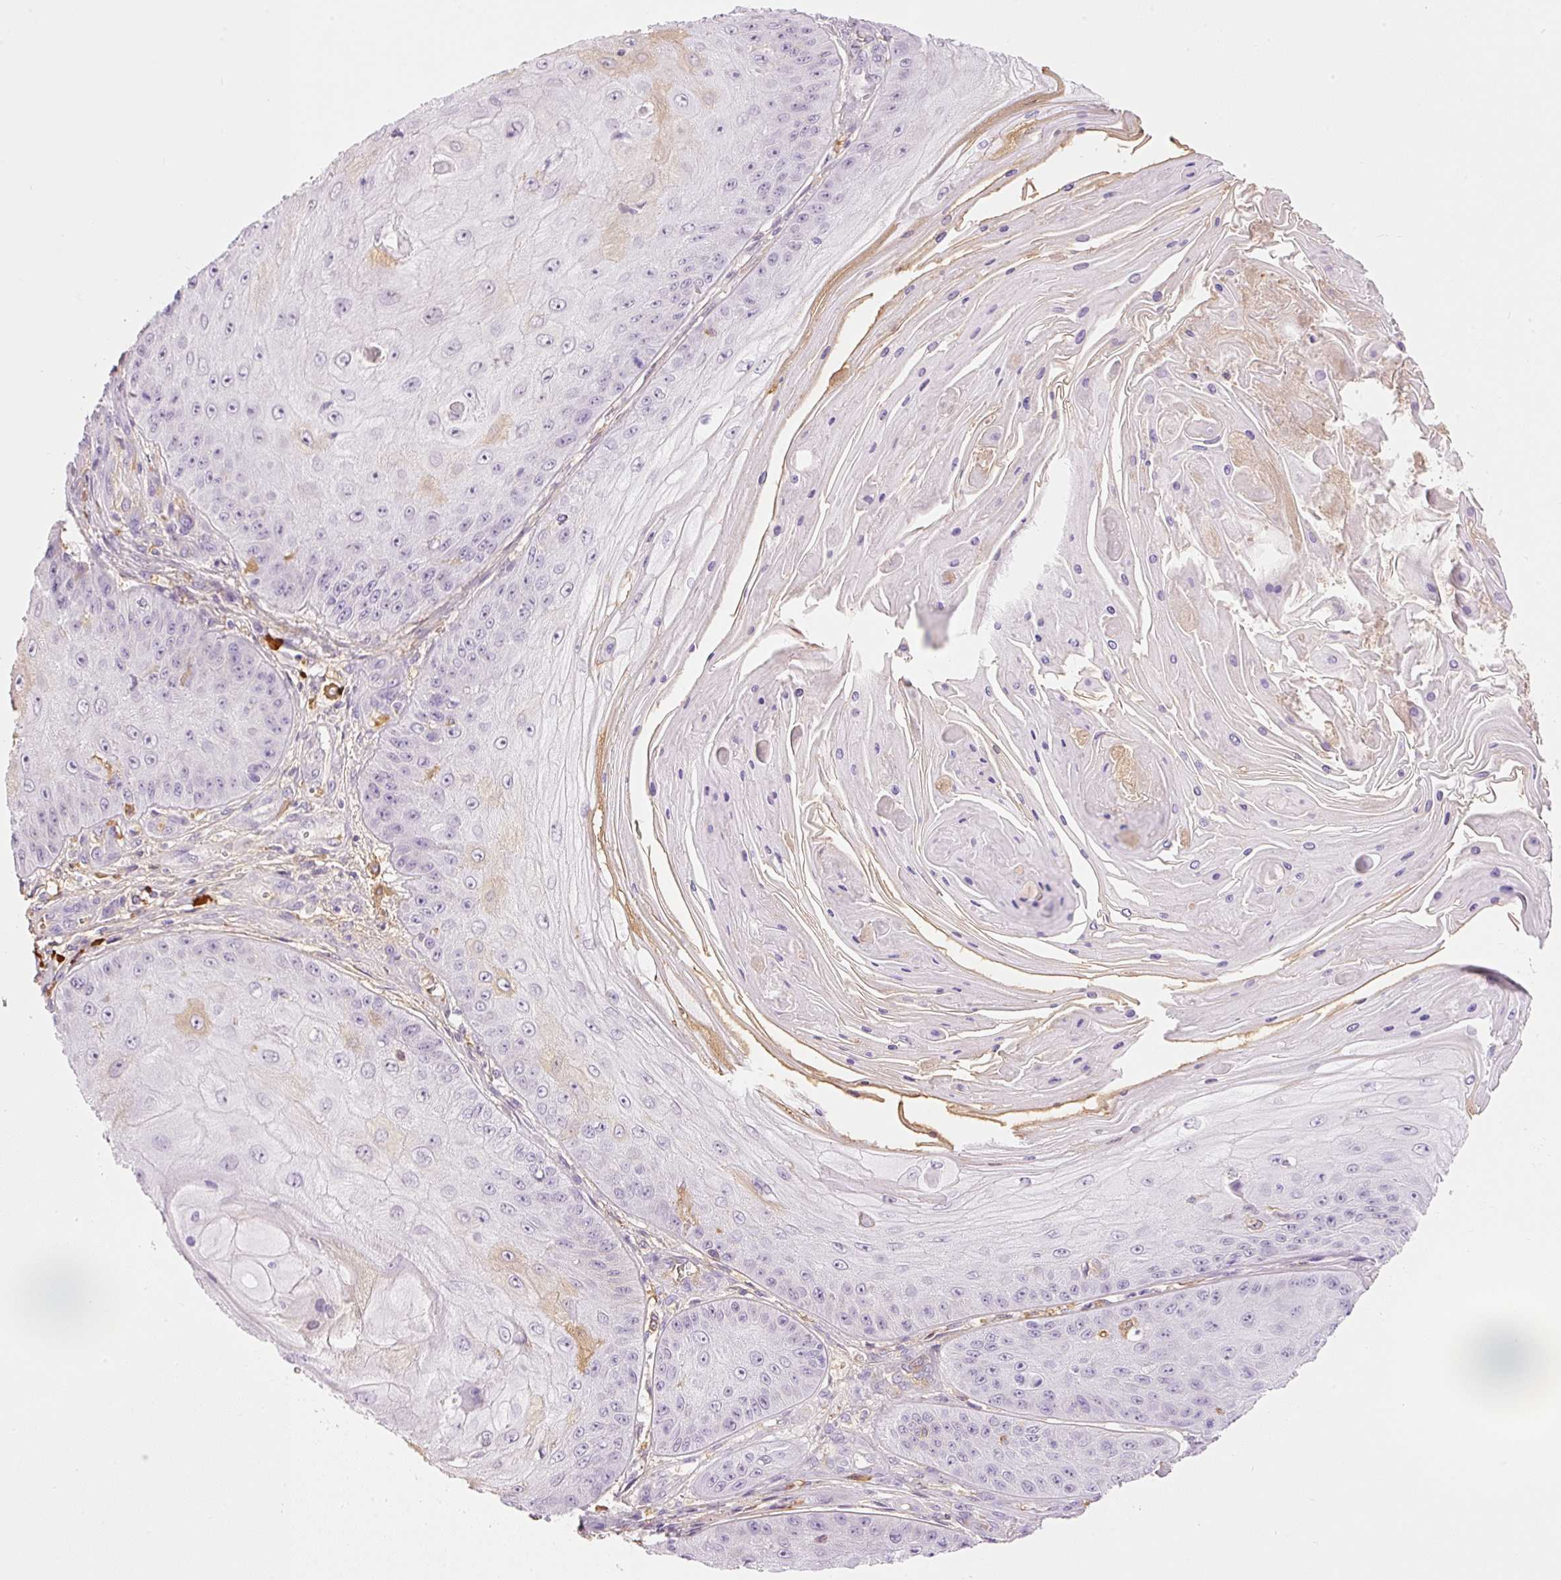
{"staining": {"intensity": "weak", "quantity": "<25%", "location": "cytoplasmic/membranous"}, "tissue": "skin cancer", "cell_type": "Tumor cells", "image_type": "cancer", "snomed": [{"axis": "morphology", "description": "Squamous cell carcinoma, NOS"}, {"axis": "topography", "description": "Skin"}], "caption": "There is no significant expression in tumor cells of squamous cell carcinoma (skin).", "gene": "PRPF38B", "patient": {"sex": "male", "age": 70}}